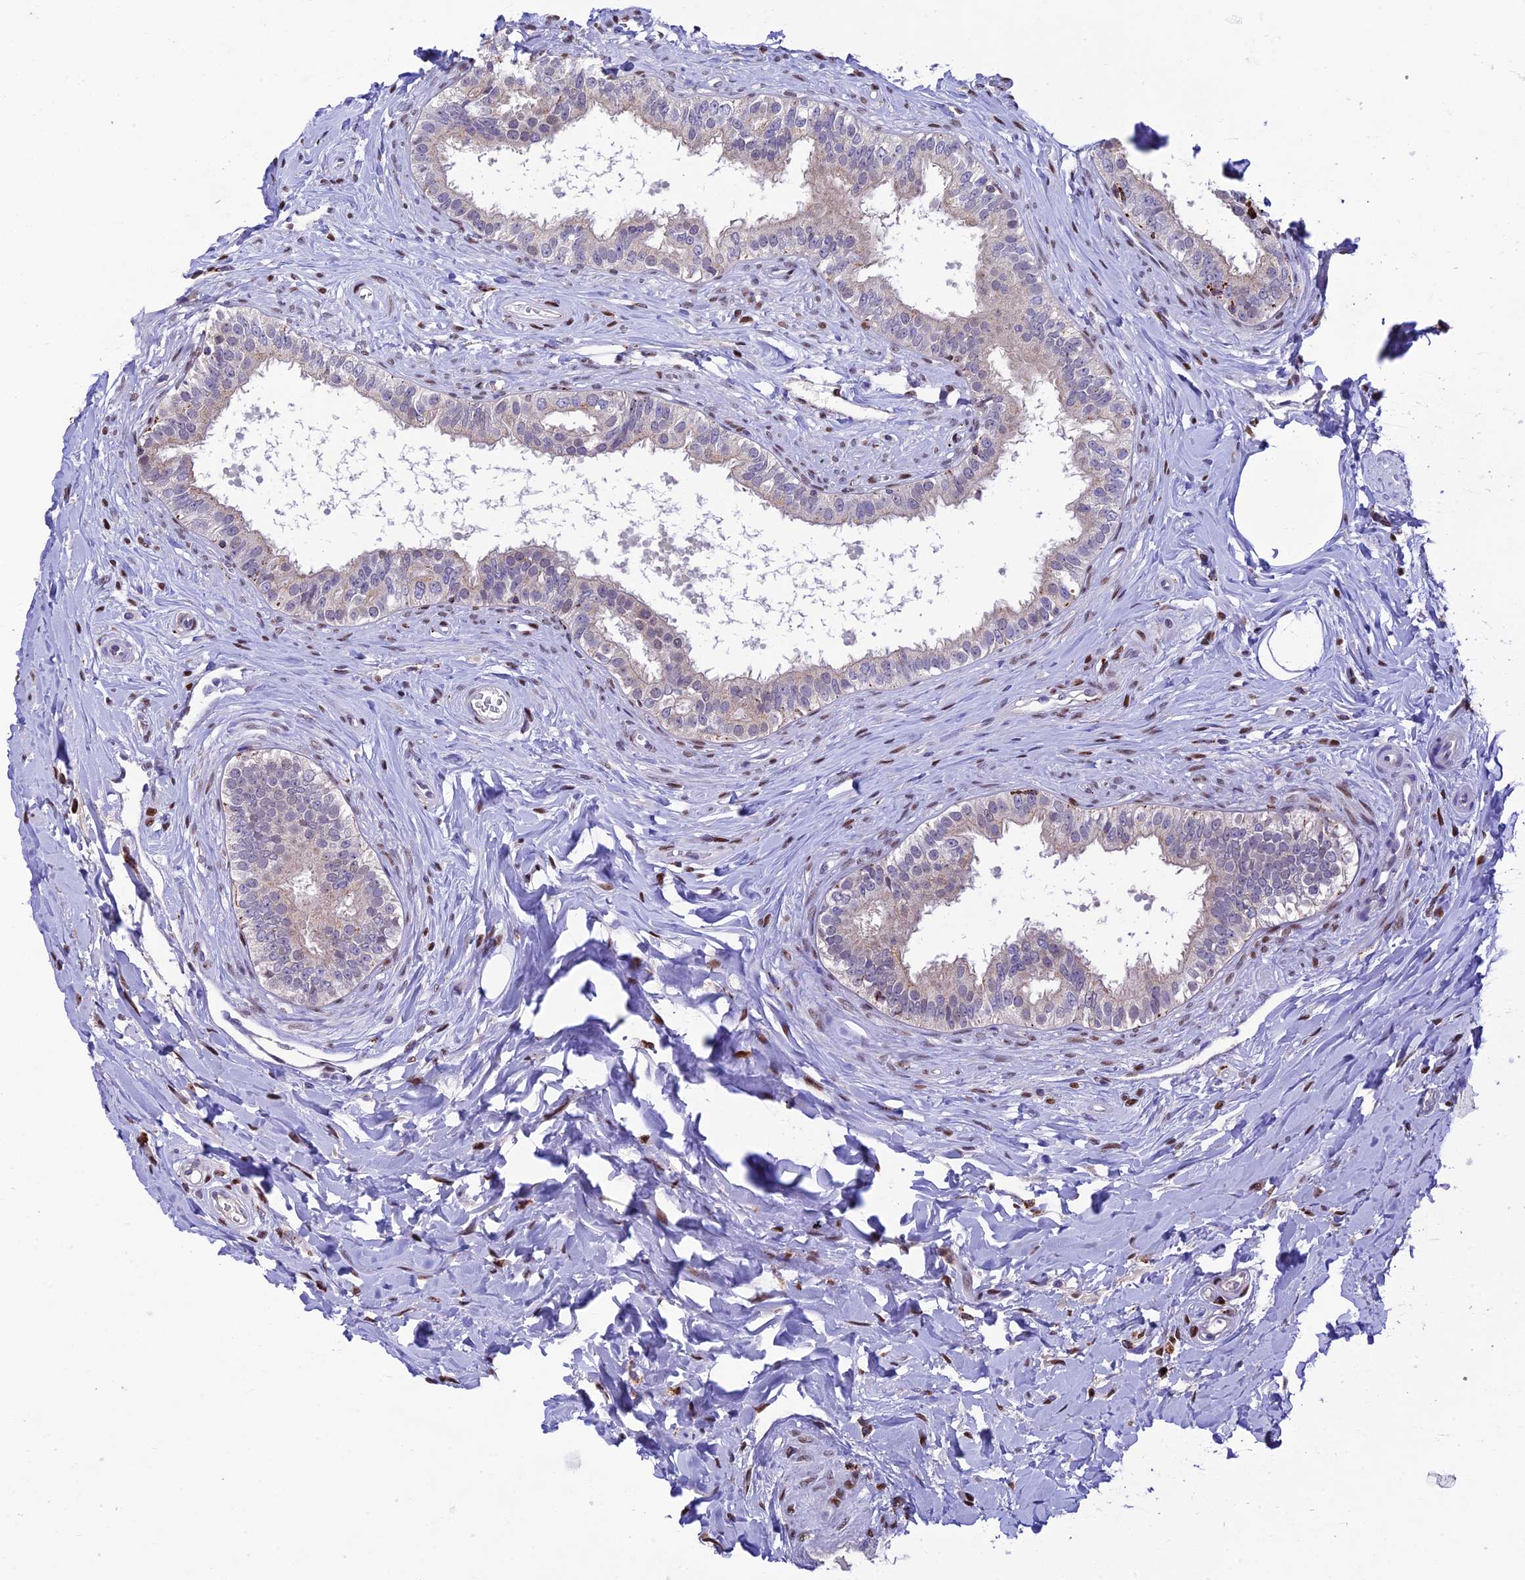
{"staining": {"intensity": "negative", "quantity": "none", "location": "none"}, "tissue": "epididymis", "cell_type": "Glandular cells", "image_type": "normal", "snomed": [{"axis": "morphology", "description": "Normal tissue, NOS"}, {"axis": "topography", "description": "Epididymis"}], "caption": "The histopathology image exhibits no significant positivity in glandular cells of epididymis. (IHC, brightfield microscopy, high magnification).", "gene": "HIC1", "patient": {"sex": "male", "age": 33}}